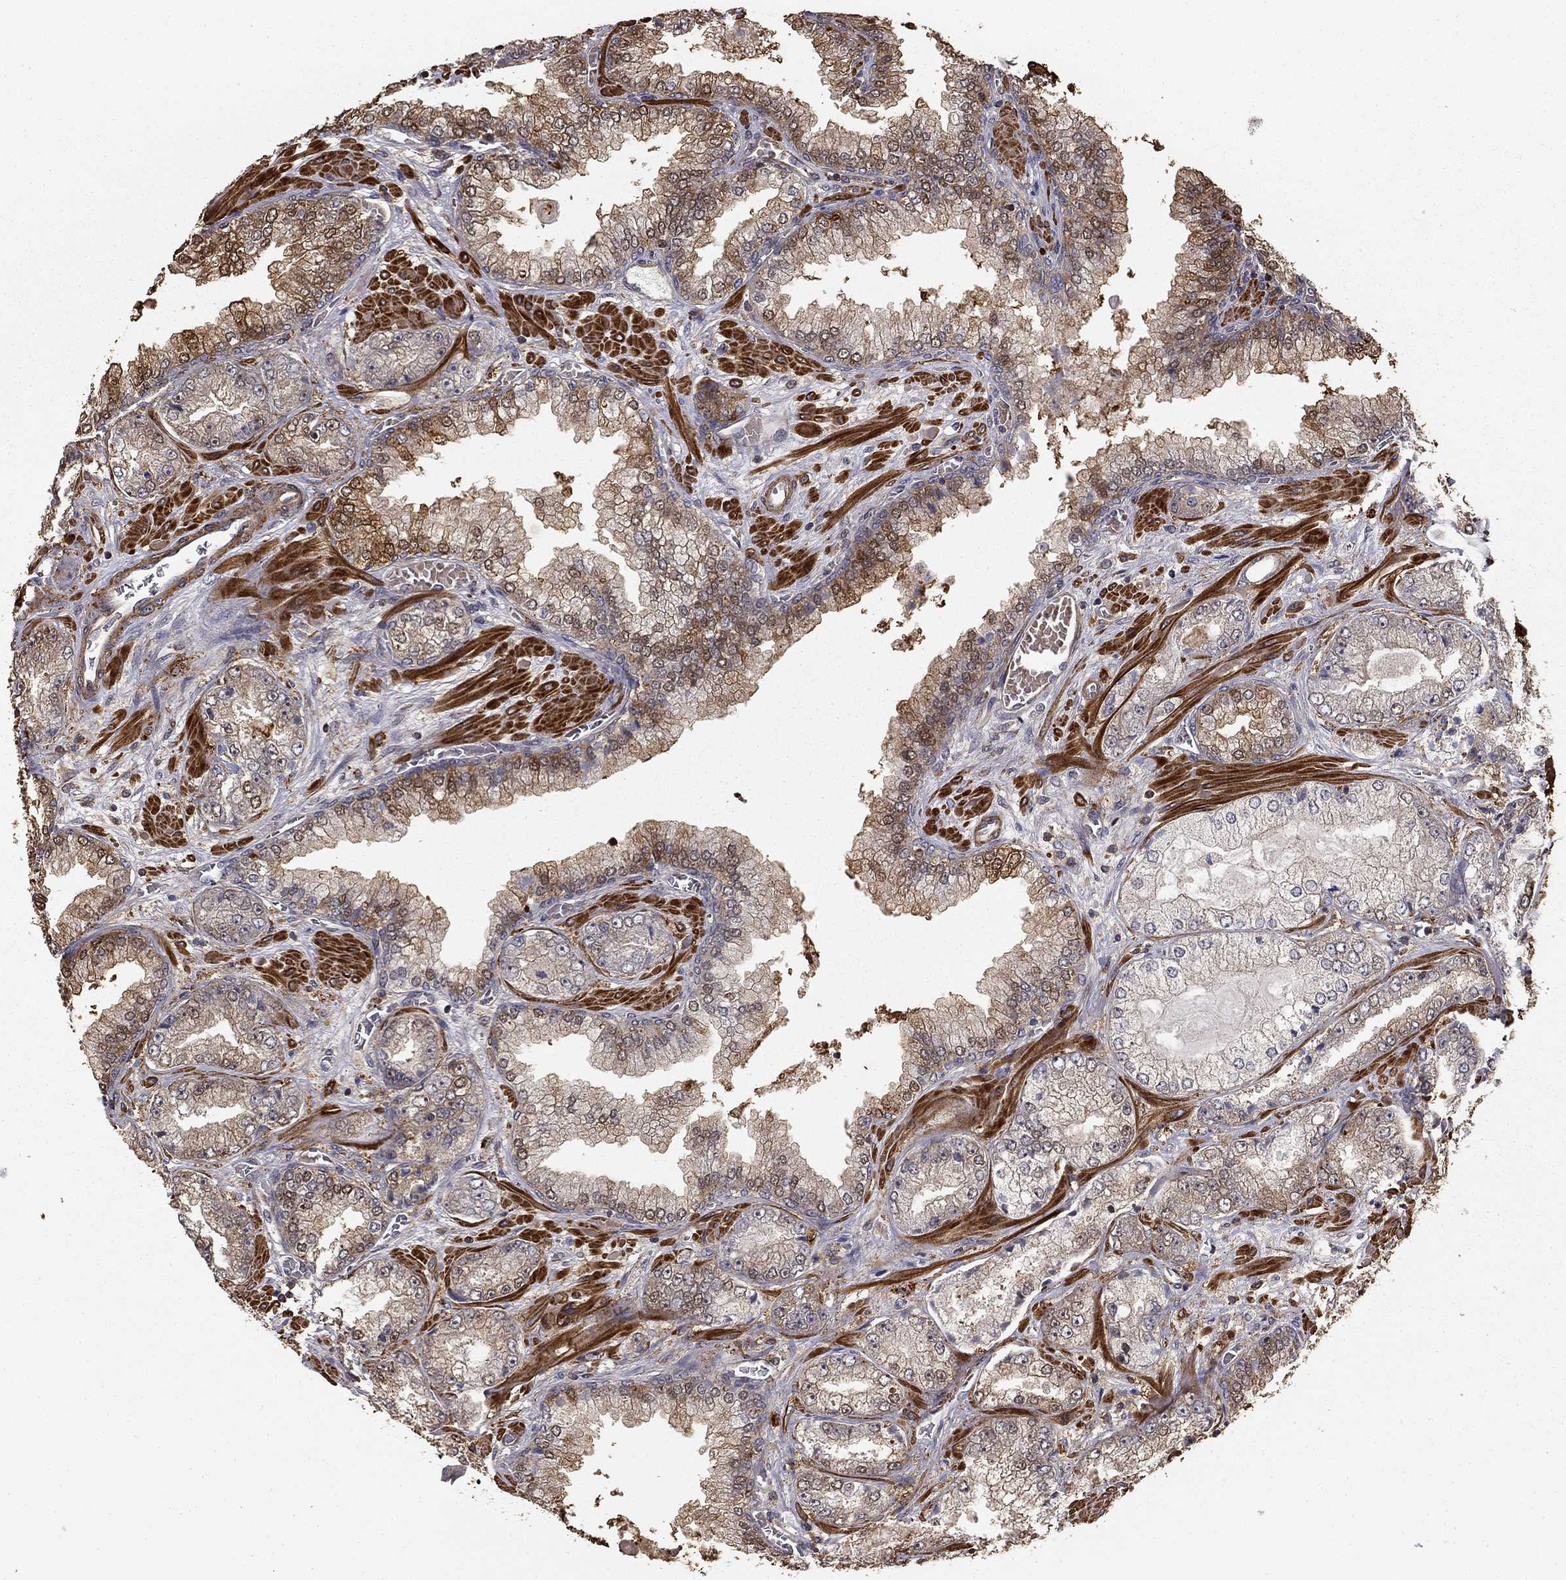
{"staining": {"intensity": "weak", "quantity": "<25%", "location": "cytoplasmic/membranous"}, "tissue": "prostate cancer", "cell_type": "Tumor cells", "image_type": "cancer", "snomed": [{"axis": "morphology", "description": "Adenocarcinoma, Low grade"}, {"axis": "topography", "description": "Prostate"}], "caption": "The immunohistochemistry histopathology image has no significant expression in tumor cells of low-grade adenocarcinoma (prostate) tissue.", "gene": "HABP4", "patient": {"sex": "male", "age": 57}}